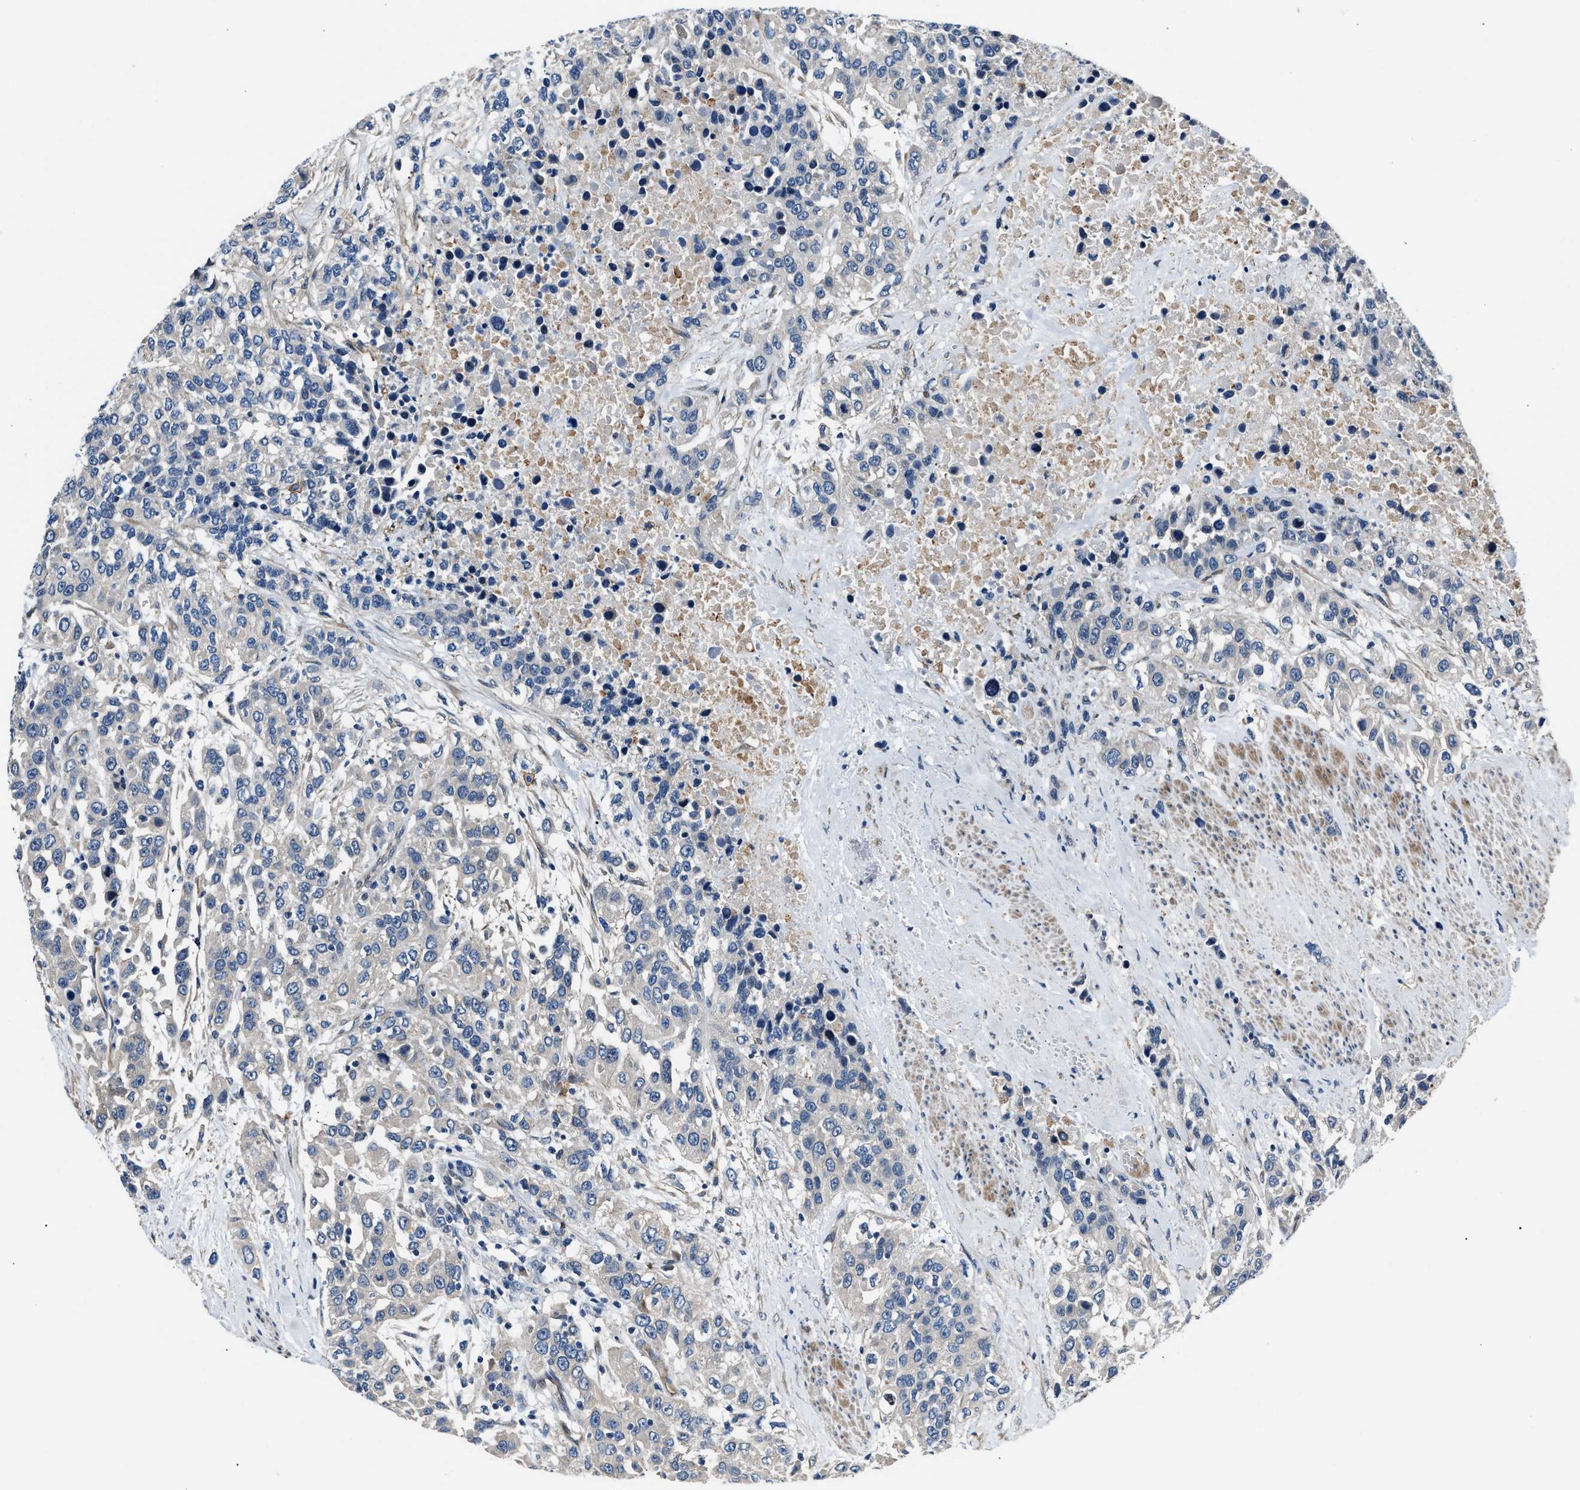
{"staining": {"intensity": "negative", "quantity": "none", "location": "none"}, "tissue": "urothelial cancer", "cell_type": "Tumor cells", "image_type": "cancer", "snomed": [{"axis": "morphology", "description": "Urothelial carcinoma, High grade"}, {"axis": "topography", "description": "Urinary bladder"}], "caption": "Immunohistochemical staining of urothelial cancer displays no significant staining in tumor cells.", "gene": "MPDZ", "patient": {"sex": "female", "age": 80}}